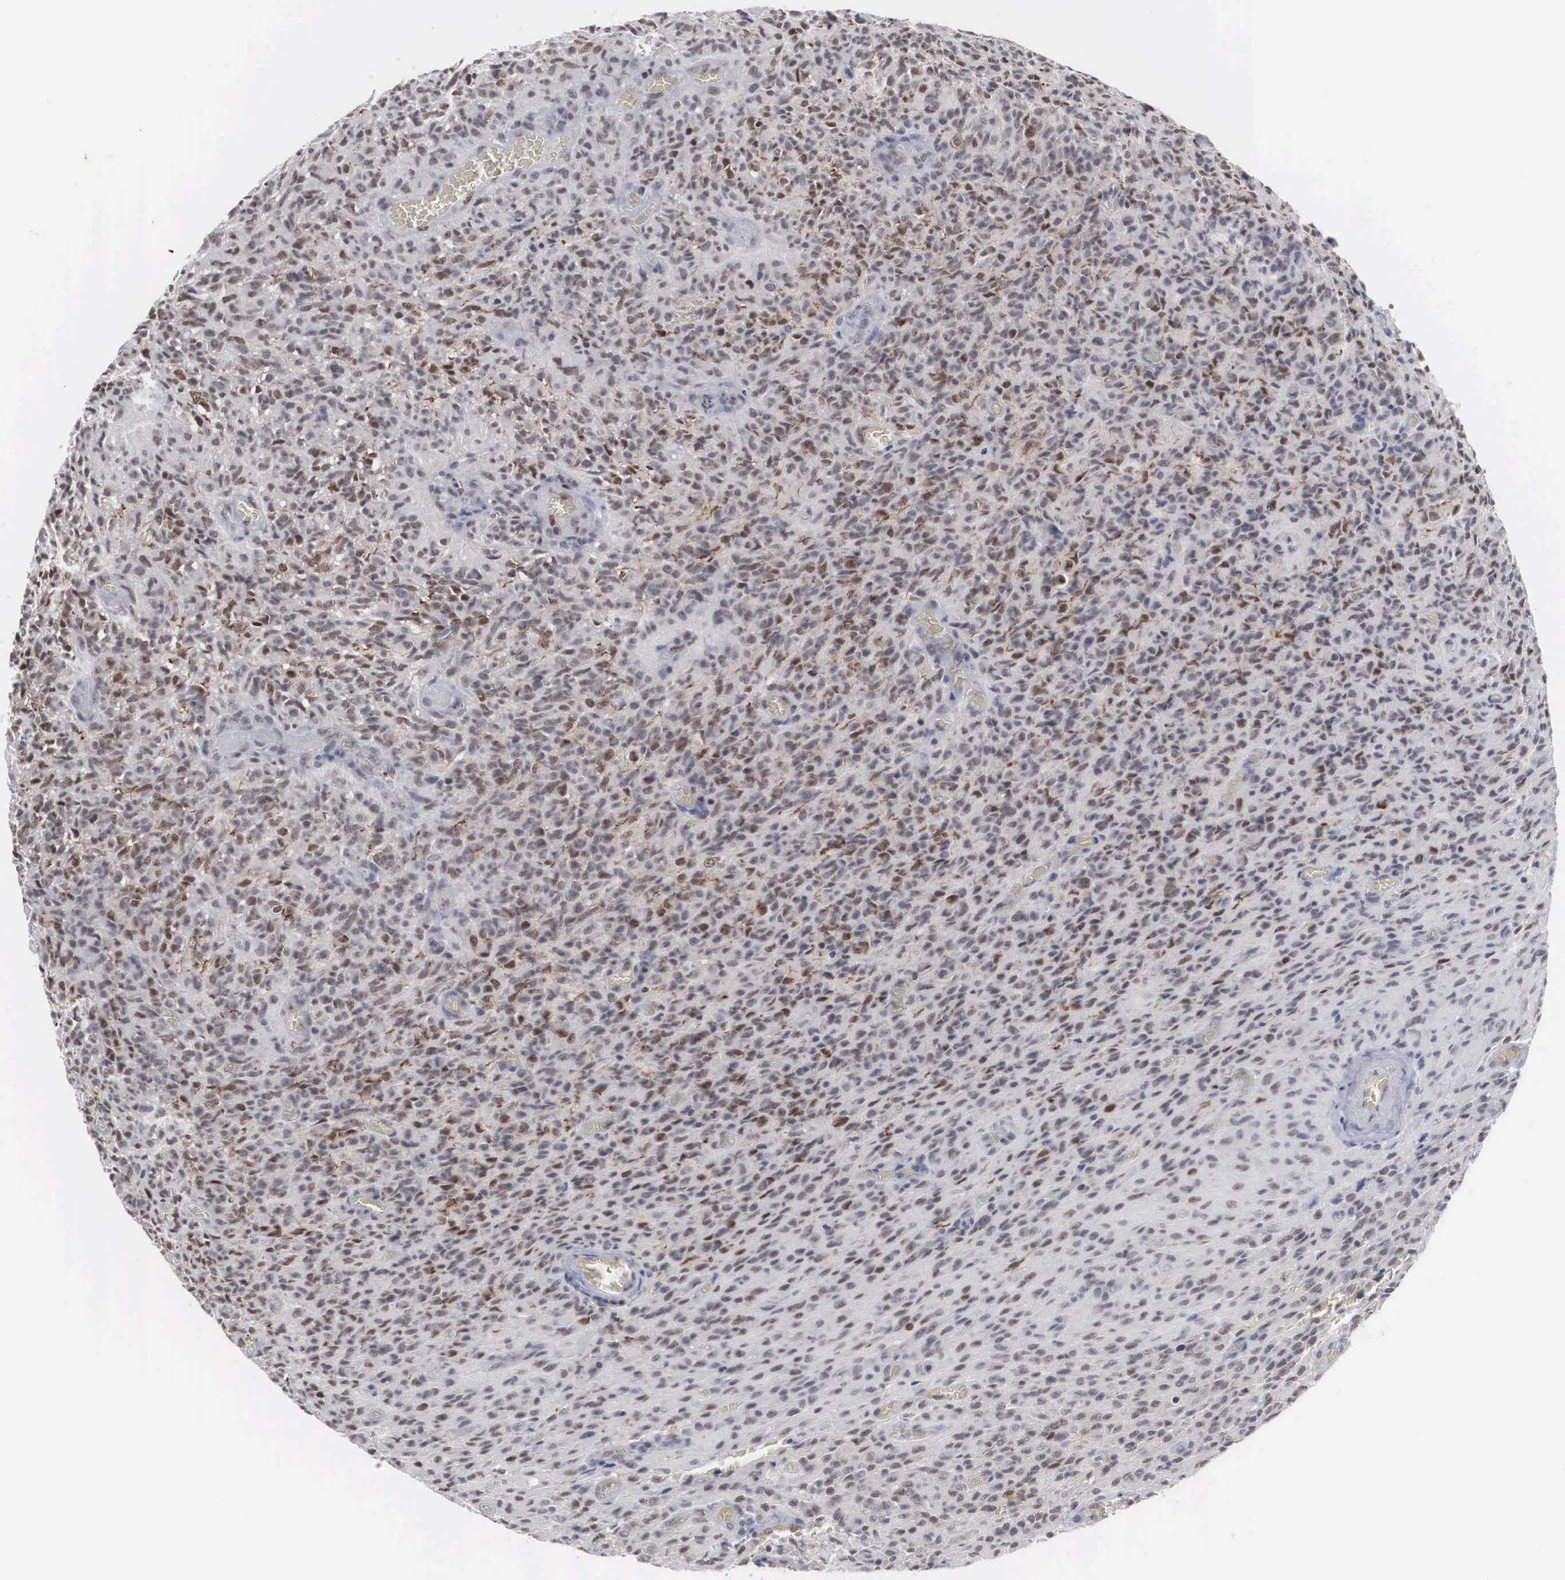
{"staining": {"intensity": "weak", "quantity": "25%-75%", "location": "nuclear"}, "tissue": "glioma", "cell_type": "Tumor cells", "image_type": "cancer", "snomed": [{"axis": "morphology", "description": "Glioma, malignant, High grade"}, {"axis": "topography", "description": "Brain"}], "caption": "Human glioma stained with a protein marker shows weak staining in tumor cells.", "gene": "AUTS2", "patient": {"sex": "male", "age": 56}}